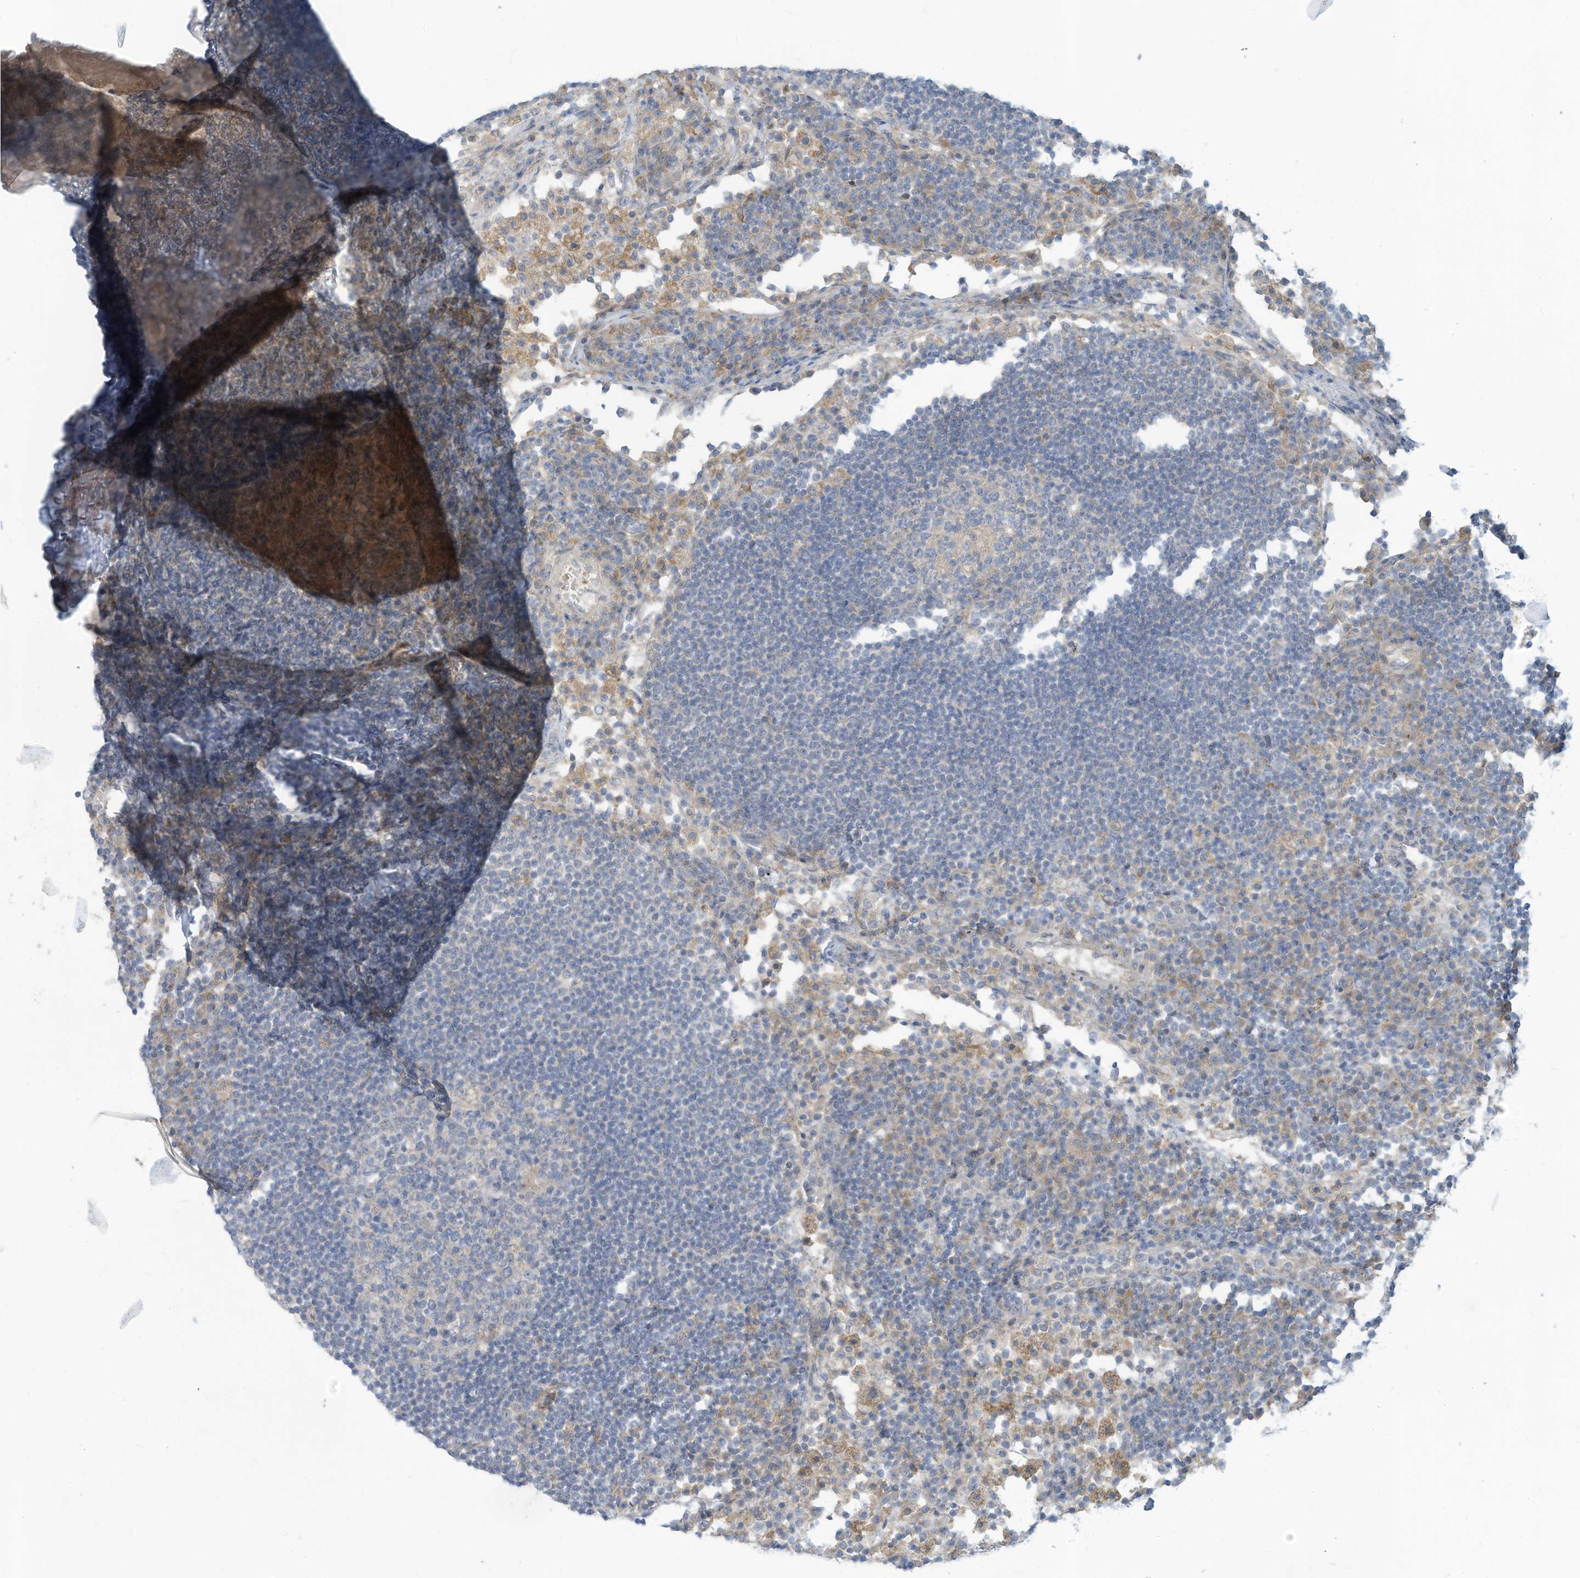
{"staining": {"intensity": "negative", "quantity": "none", "location": "none"}, "tissue": "lymph node", "cell_type": "Germinal center cells", "image_type": "normal", "snomed": [{"axis": "morphology", "description": "Normal tissue, NOS"}, {"axis": "topography", "description": "Lymph node"}], "caption": "A high-resolution micrograph shows IHC staining of unremarkable lymph node, which displays no significant expression in germinal center cells.", "gene": "ADAT2", "patient": {"sex": "female", "age": 53}}